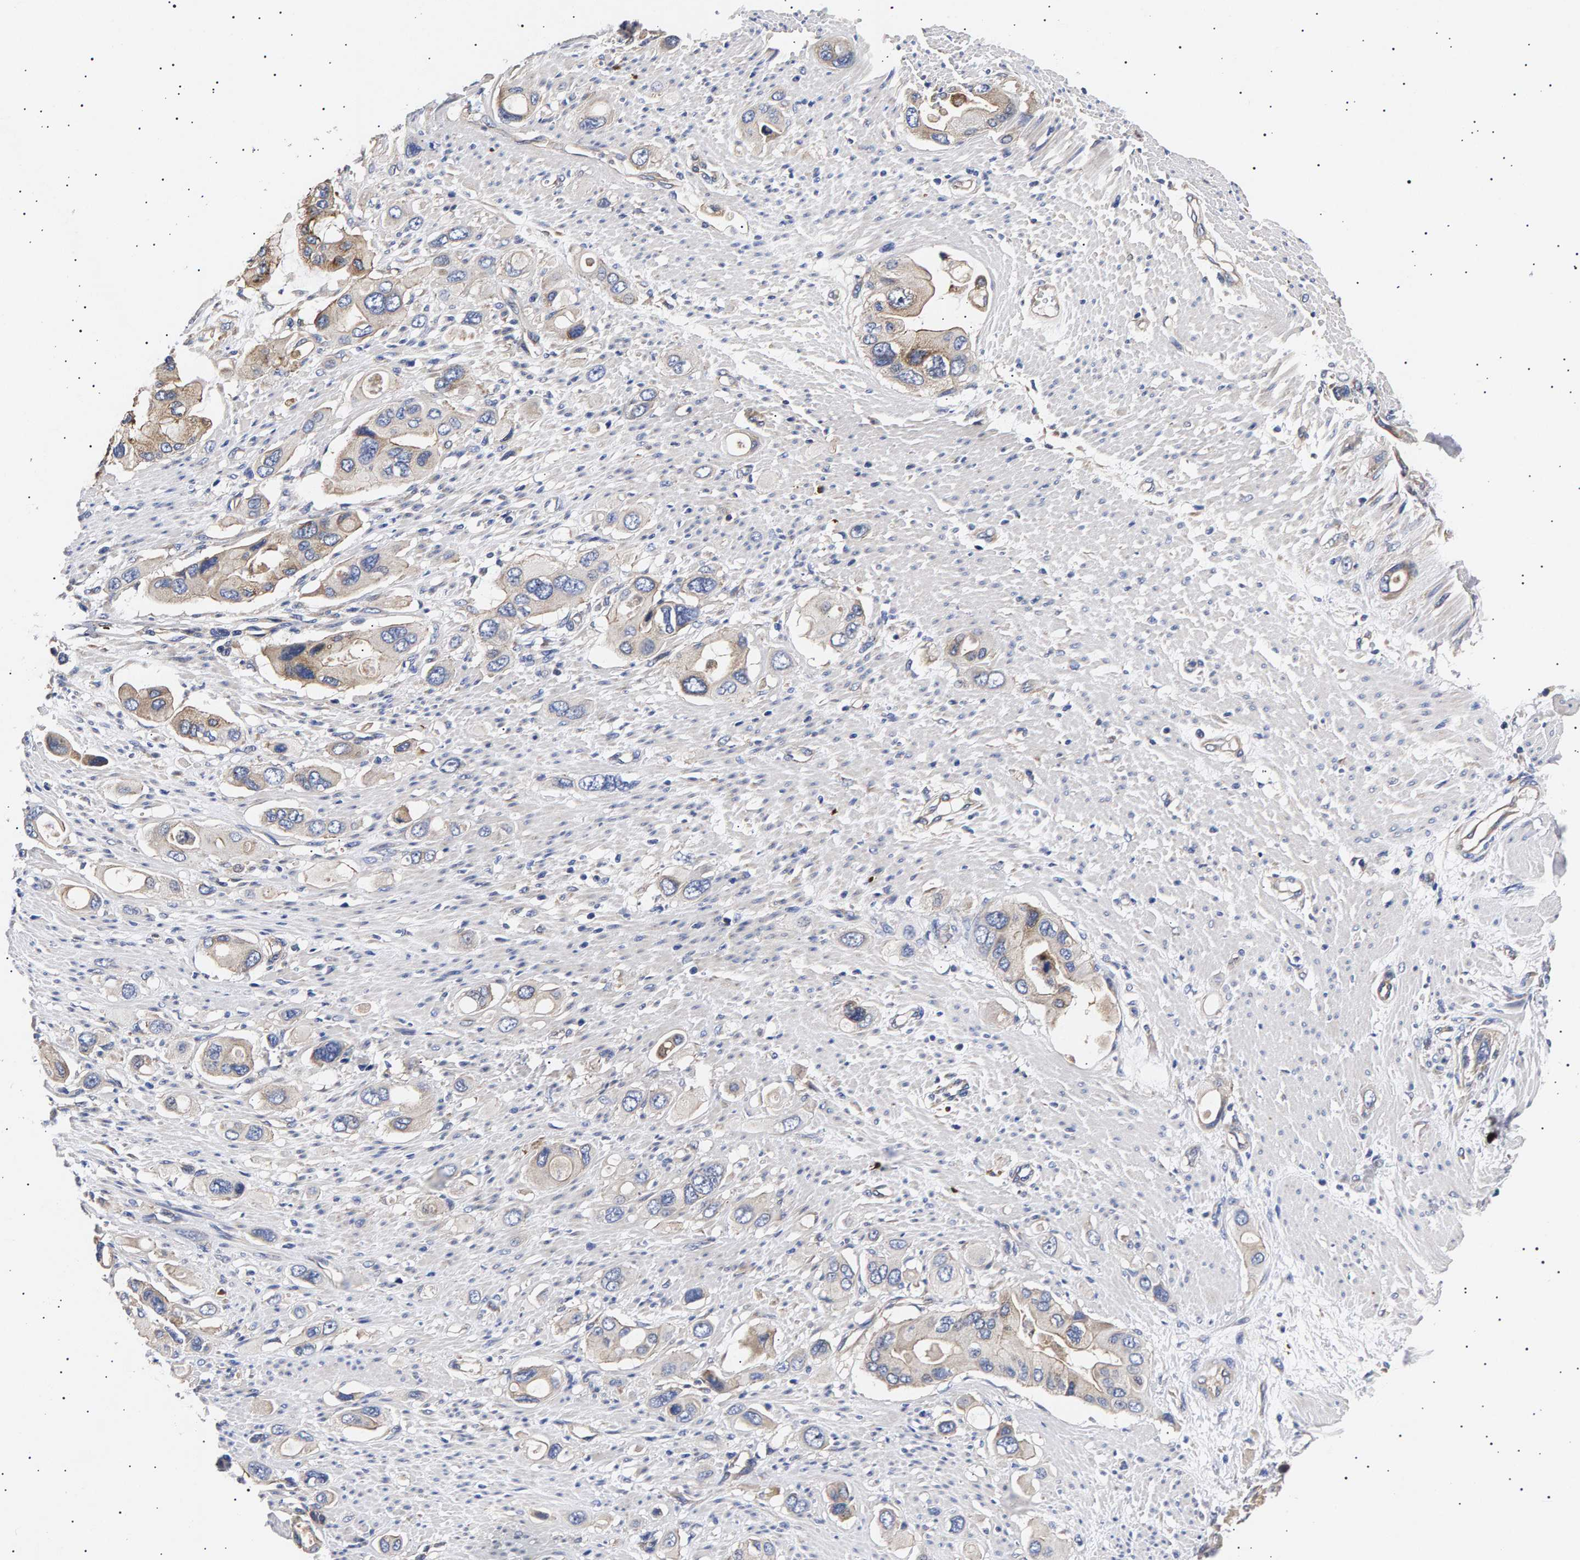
{"staining": {"intensity": "weak", "quantity": "<25%", "location": "cytoplasmic/membranous"}, "tissue": "pancreatic cancer", "cell_type": "Tumor cells", "image_type": "cancer", "snomed": [{"axis": "morphology", "description": "Adenocarcinoma, NOS"}, {"axis": "topography", "description": "Pancreas"}], "caption": "An IHC micrograph of pancreatic cancer (adenocarcinoma) is shown. There is no staining in tumor cells of pancreatic cancer (adenocarcinoma).", "gene": "ANKRD40", "patient": {"sex": "female", "age": 56}}